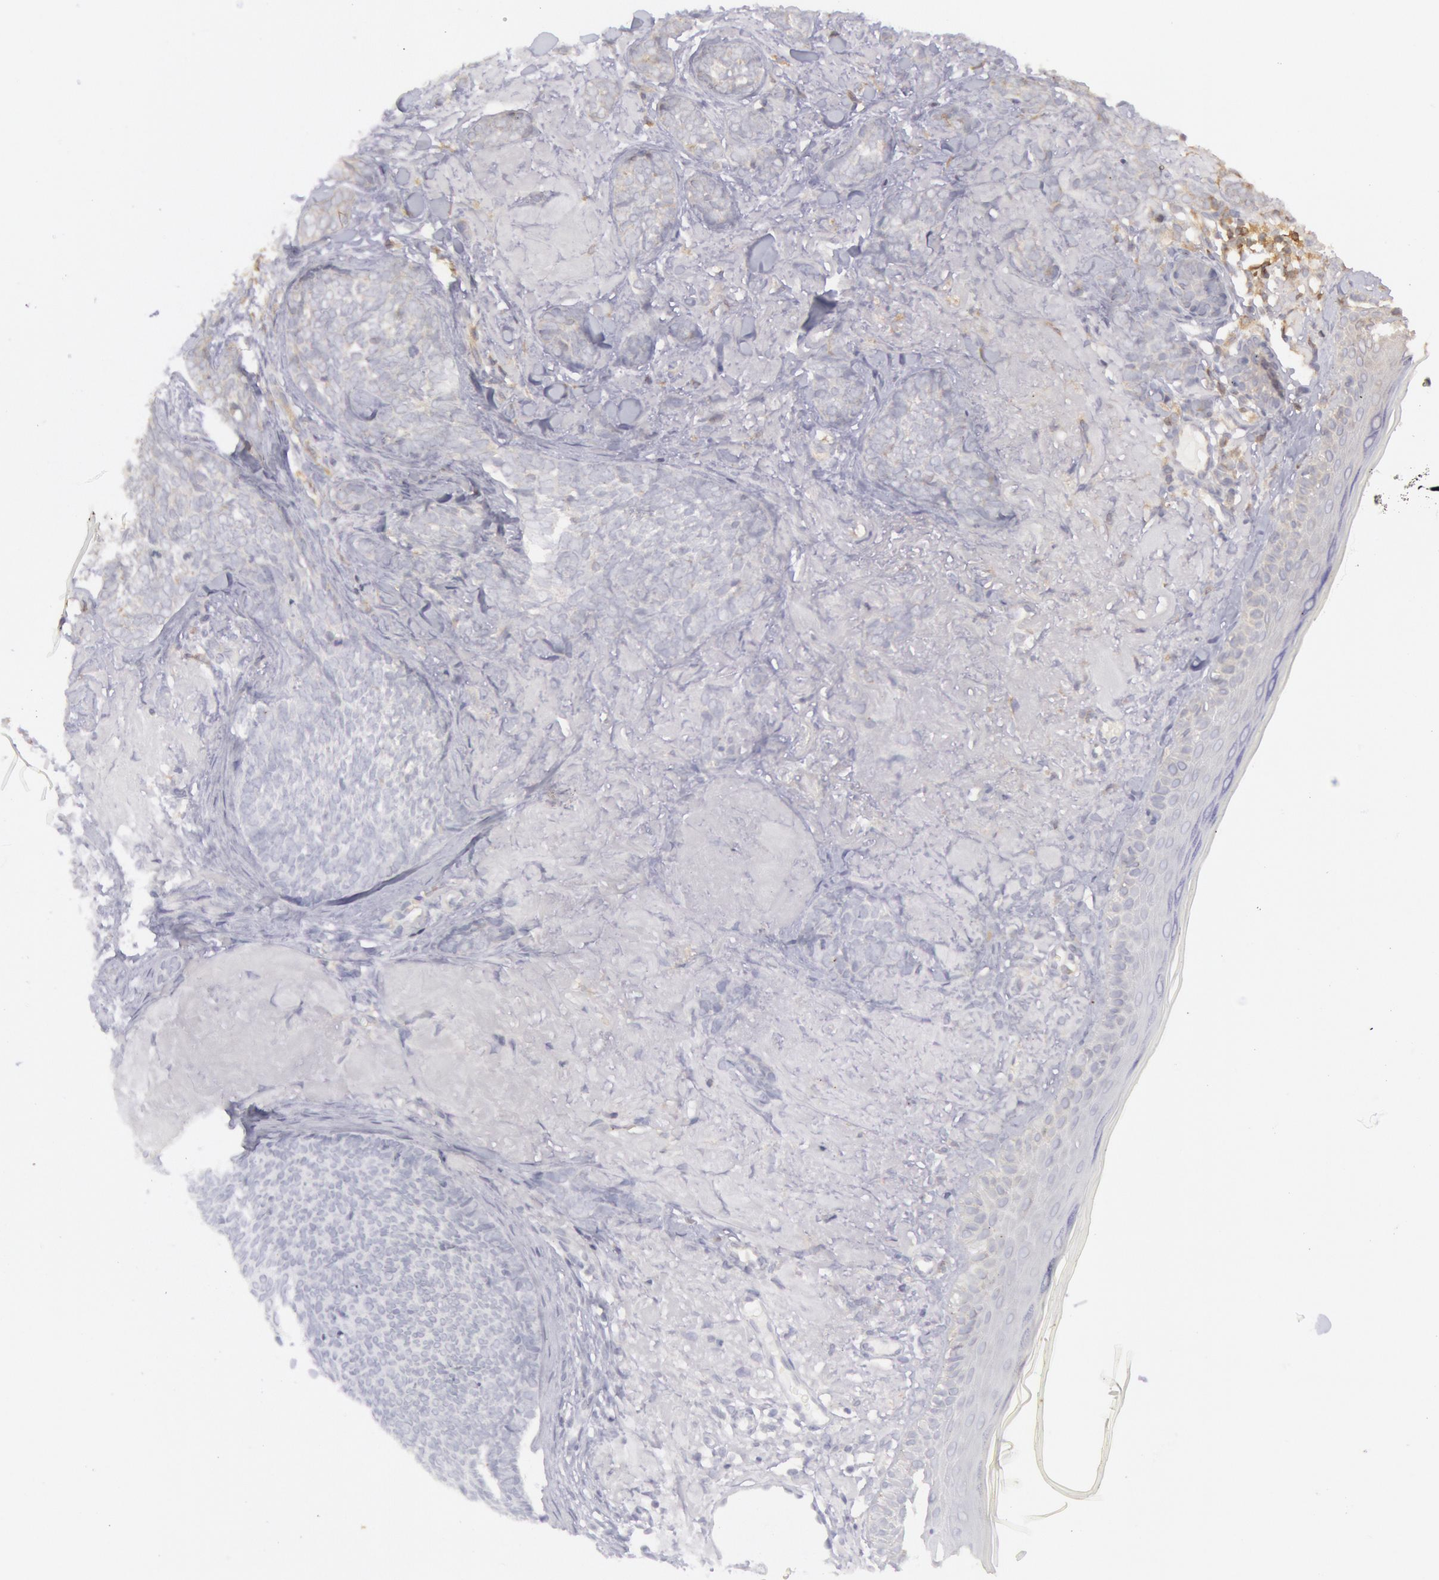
{"staining": {"intensity": "weak", "quantity": "<25%", "location": "cytoplasmic/membranous"}, "tissue": "skin cancer", "cell_type": "Tumor cells", "image_type": "cancer", "snomed": [{"axis": "morphology", "description": "Basal cell carcinoma"}, {"axis": "topography", "description": "Skin"}], "caption": "This is a histopathology image of immunohistochemistry staining of basal cell carcinoma (skin), which shows no positivity in tumor cells.", "gene": "IKBKB", "patient": {"sex": "female", "age": 81}}